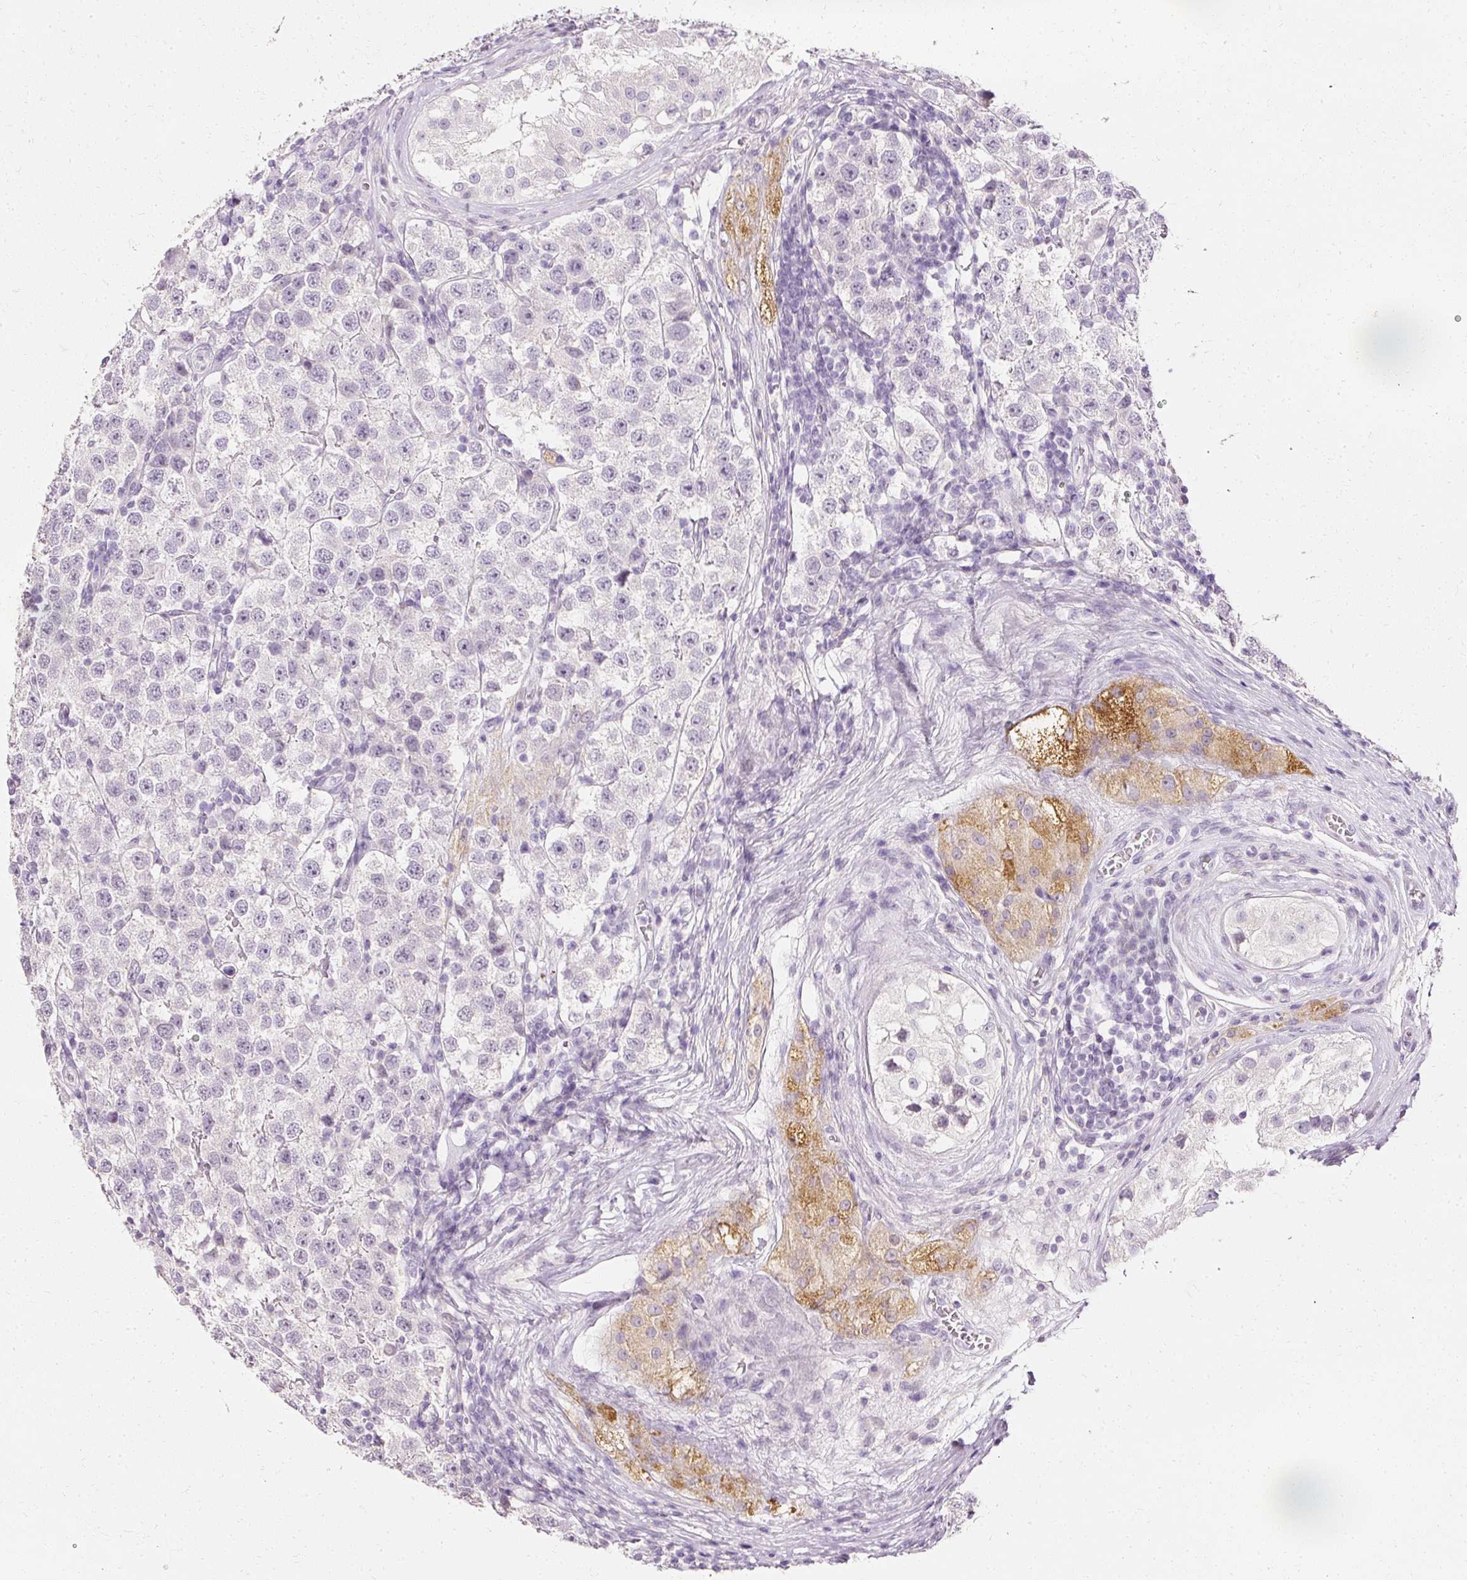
{"staining": {"intensity": "negative", "quantity": "none", "location": "none"}, "tissue": "testis cancer", "cell_type": "Tumor cells", "image_type": "cancer", "snomed": [{"axis": "morphology", "description": "Seminoma, NOS"}, {"axis": "topography", "description": "Testis"}], "caption": "This is a histopathology image of immunohistochemistry (IHC) staining of seminoma (testis), which shows no expression in tumor cells.", "gene": "ELAVL3", "patient": {"sex": "male", "age": 34}}